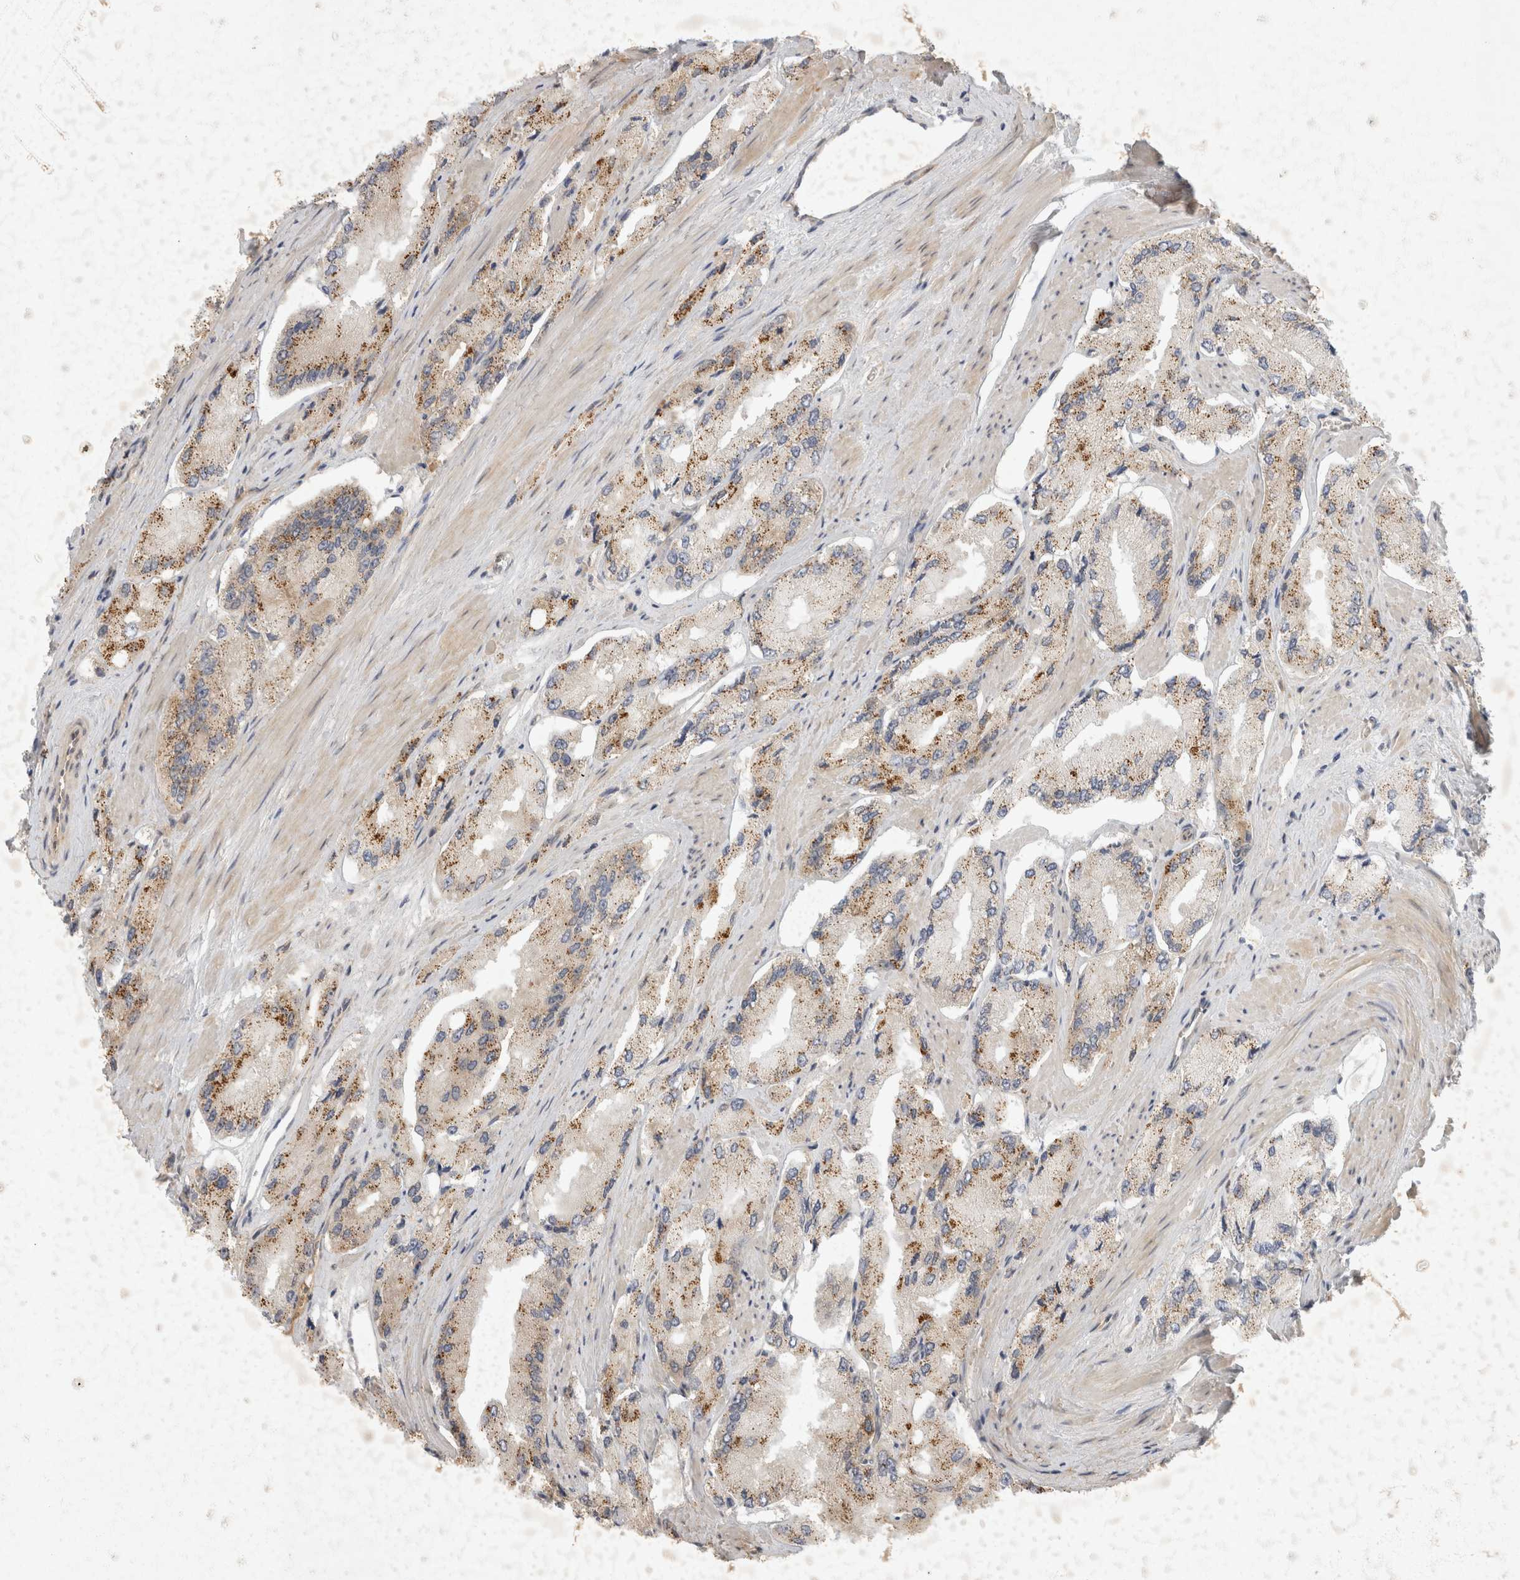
{"staining": {"intensity": "moderate", "quantity": "25%-75%", "location": "cytoplasmic/membranous"}, "tissue": "prostate cancer", "cell_type": "Tumor cells", "image_type": "cancer", "snomed": [{"axis": "morphology", "description": "Adenocarcinoma, High grade"}, {"axis": "topography", "description": "Prostate"}], "caption": "Prostate cancer stained with a protein marker exhibits moderate staining in tumor cells.", "gene": "EIF4G3", "patient": {"sex": "male", "age": 58}}